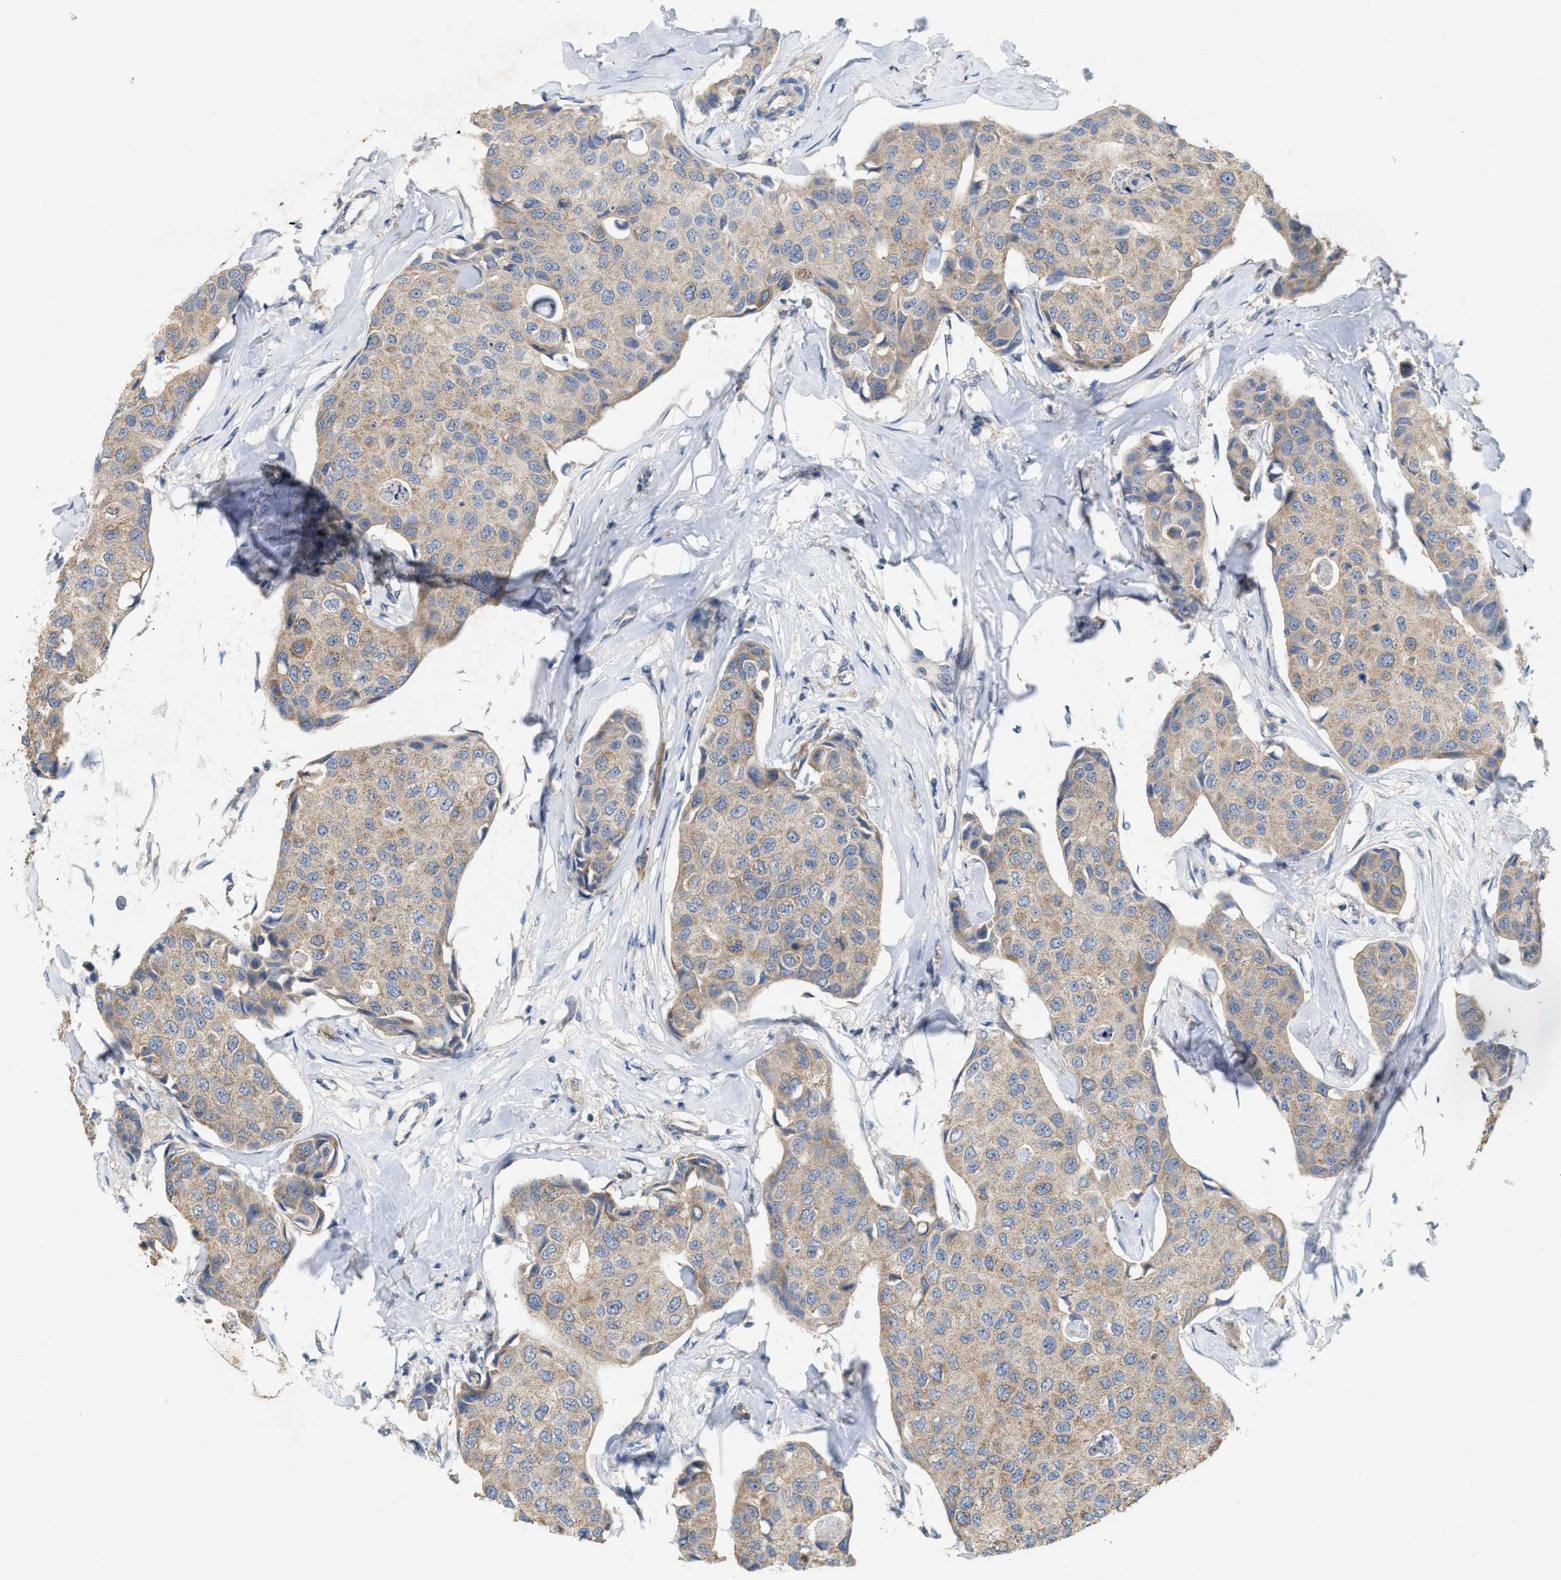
{"staining": {"intensity": "weak", "quantity": ">75%", "location": "cytoplasmic/membranous"}, "tissue": "breast cancer", "cell_type": "Tumor cells", "image_type": "cancer", "snomed": [{"axis": "morphology", "description": "Duct carcinoma"}, {"axis": "topography", "description": "Breast"}], "caption": "Protein expression analysis of human breast cancer reveals weak cytoplasmic/membranous positivity in about >75% of tumor cells.", "gene": "UBAP2", "patient": {"sex": "female", "age": 80}}